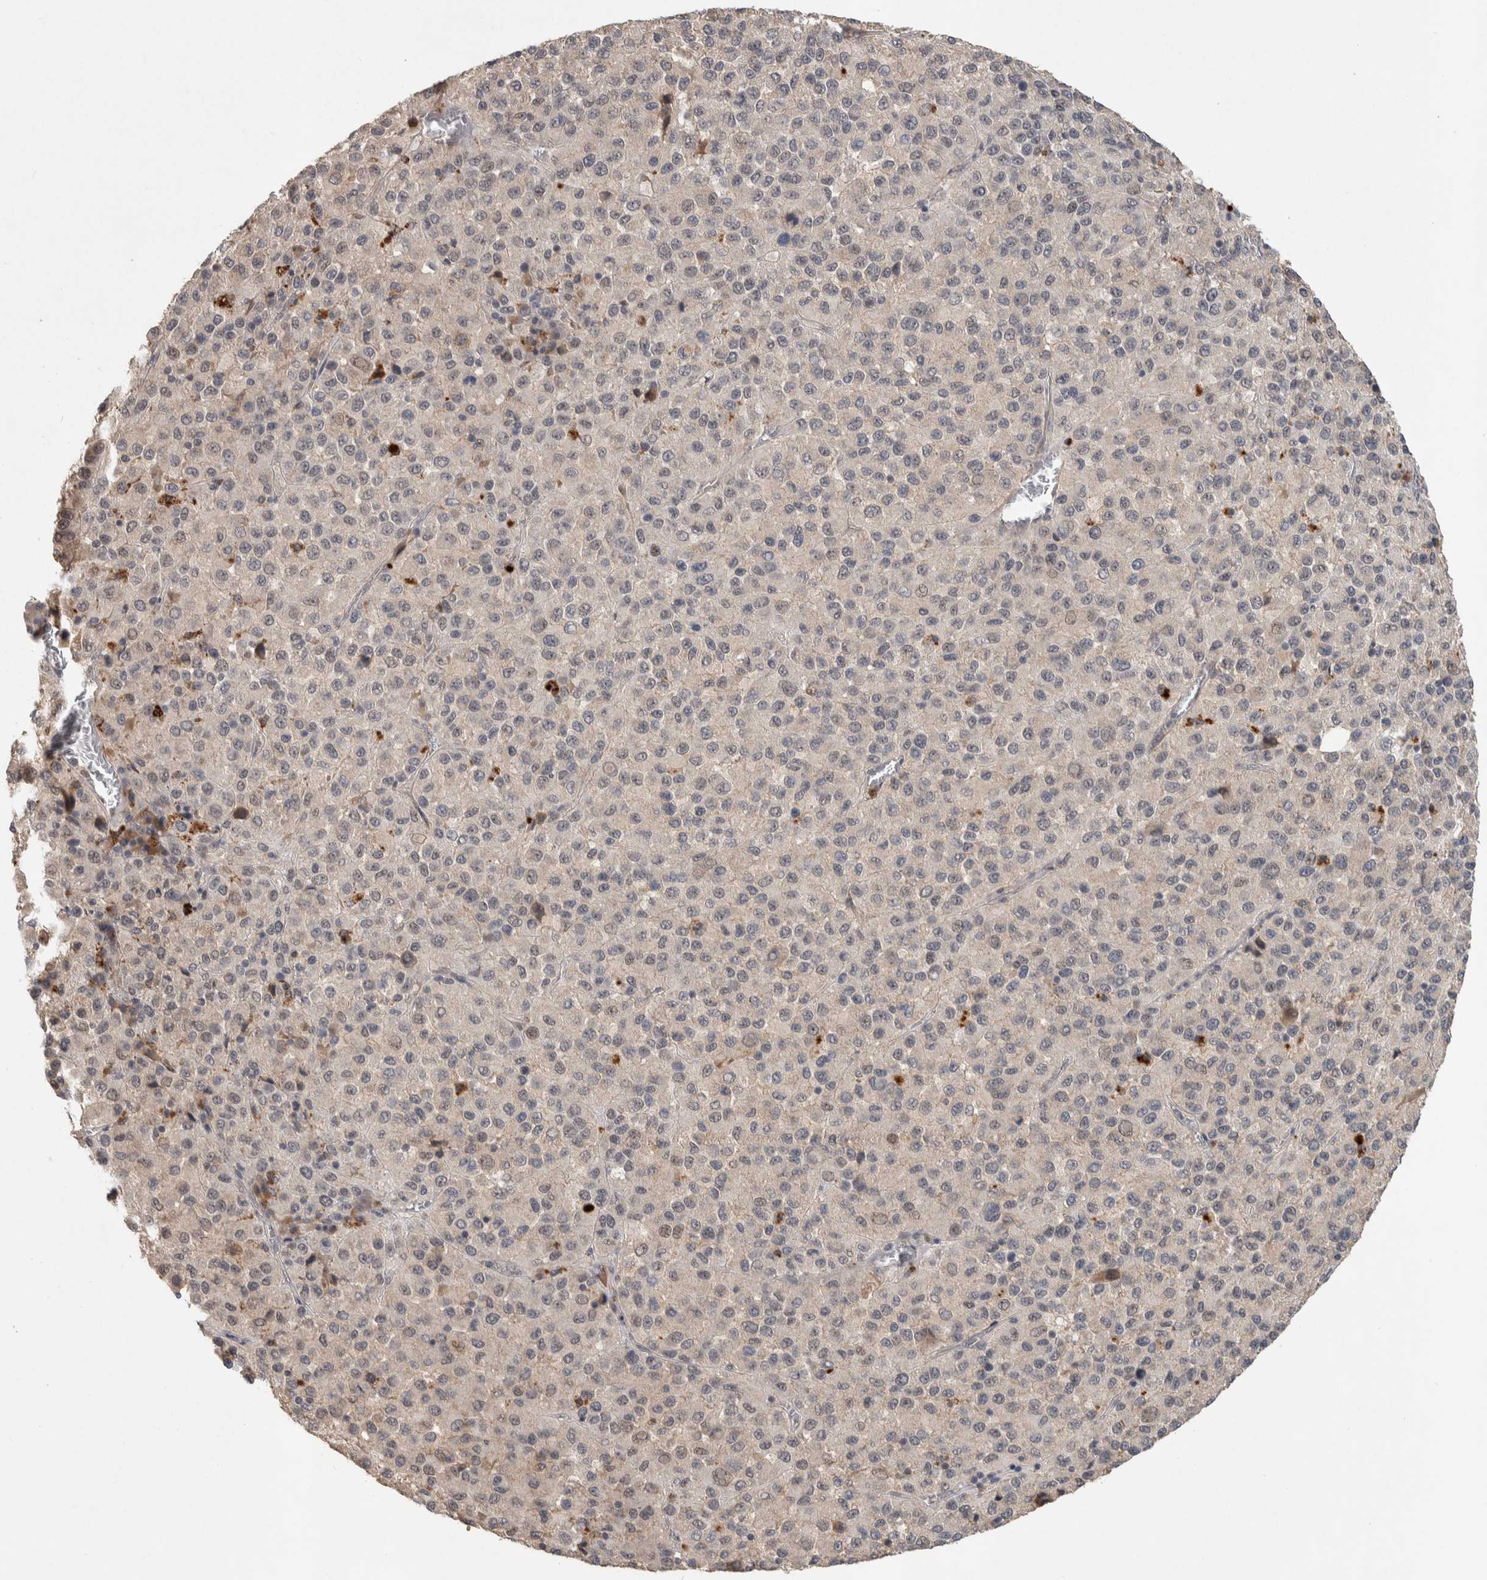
{"staining": {"intensity": "negative", "quantity": "none", "location": "none"}, "tissue": "melanoma", "cell_type": "Tumor cells", "image_type": "cancer", "snomed": [{"axis": "morphology", "description": "Malignant melanoma, Metastatic site"}, {"axis": "topography", "description": "Lung"}], "caption": "A micrograph of human malignant melanoma (metastatic site) is negative for staining in tumor cells.", "gene": "CHRM3", "patient": {"sex": "male", "age": 64}}